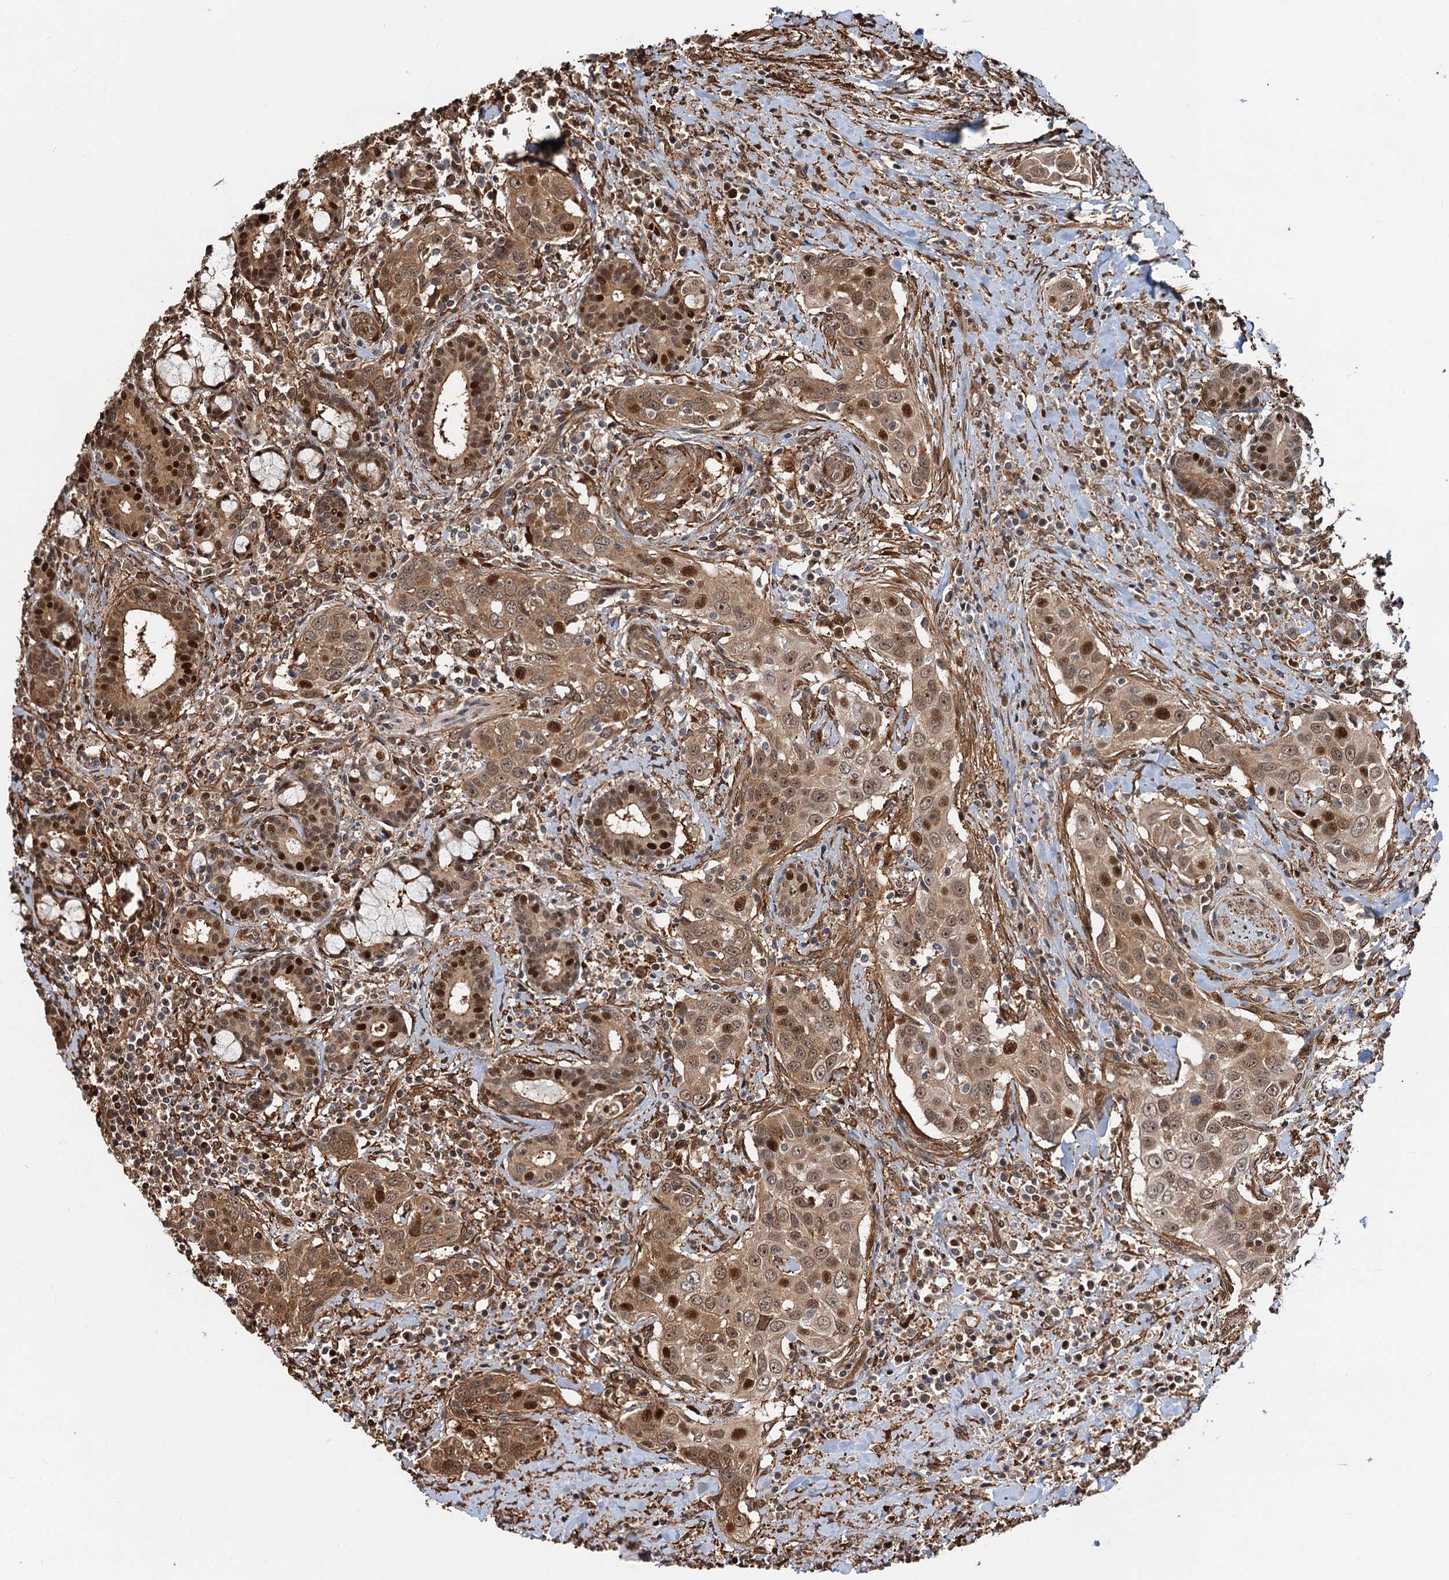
{"staining": {"intensity": "moderate", "quantity": ">75%", "location": "cytoplasmic/membranous,nuclear"}, "tissue": "head and neck cancer", "cell_type": "Tumor cells", "image_type": "cancer", "snomed": [{"axis": "morphology", "description": "Squamous cell carcinoma, NOS"}, {"axis": "topography", "description": "Oral tissue"}, {"axis": "topography", "description": "Head-Neck"}], "caption": "High-magnification brightfield microscopy of head and neck squamous cell carcinoma stained with DAB (3,3'-diaminobenzidine) (brown) and counterstained with hematoxylin (blue). tumor cells exhibit moderate cytoplasmic/membranous and nuclear positivity is seen in about>75% of cells.", "gene": "SNRNP25", "patient": {"sex": "female", "age": 50}}